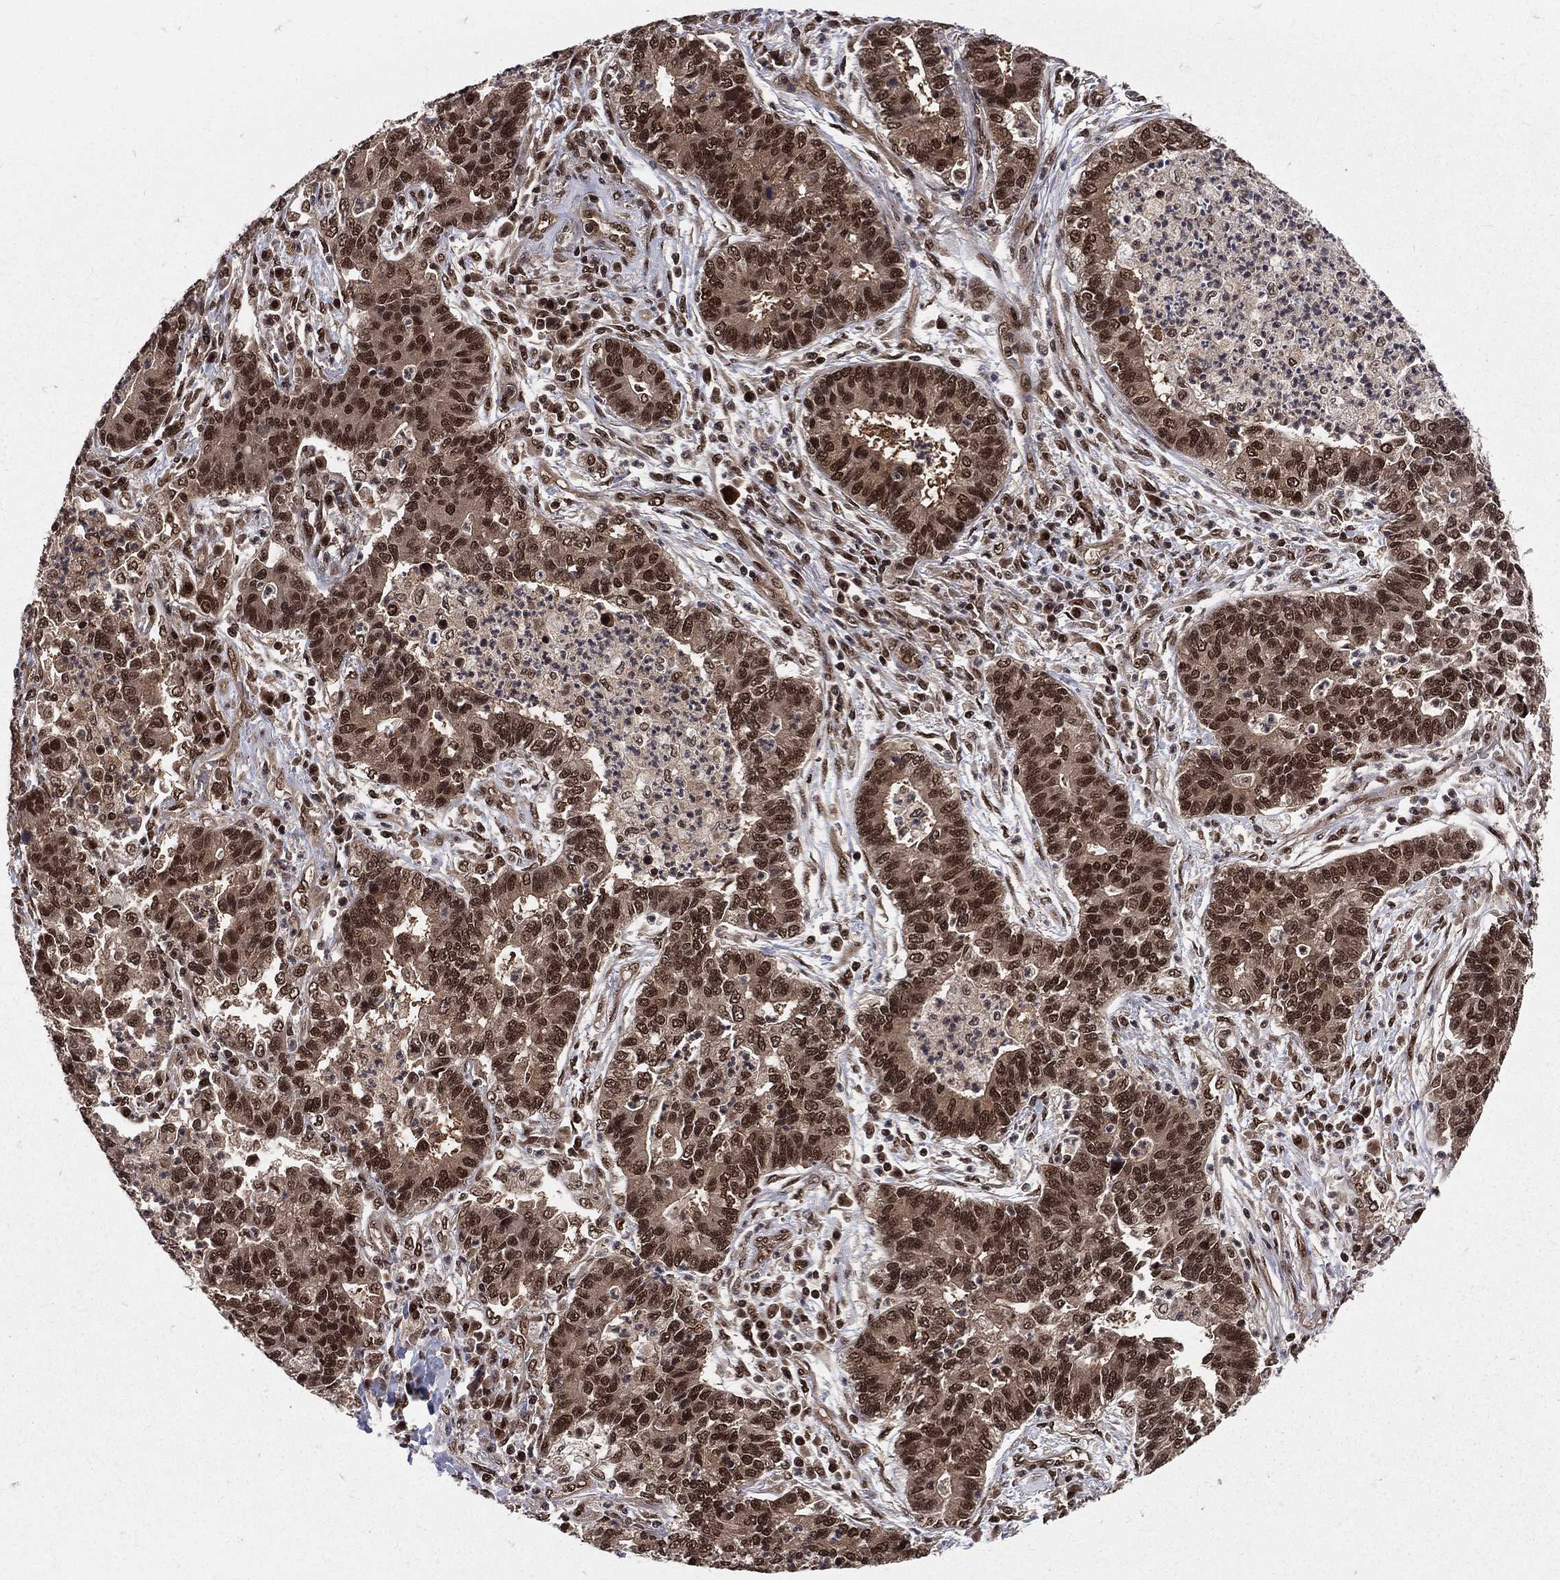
{"staining": {"intensity": "strong", "quantity": ">75%", "location": "nuclear"}, "tissue": "lung cancer", "cell_type": "Tumor cells", "image_type": "cancer", "snomed": [{"axis": "morphology", "description": "Adenocarcinoma, NOS"}, {"axis": "topography", "description": "Lung"}], "caption": "Immunohistochemical staining of human adenocarcinoma (lung) shows high levels of strong nuclear positivity in approximately >75% of tumor cells. The protein is shown in brown color, while the nuclei are stained blue.", "gene": "COPS4", "patient": {"sex": "female", "age": 57}}